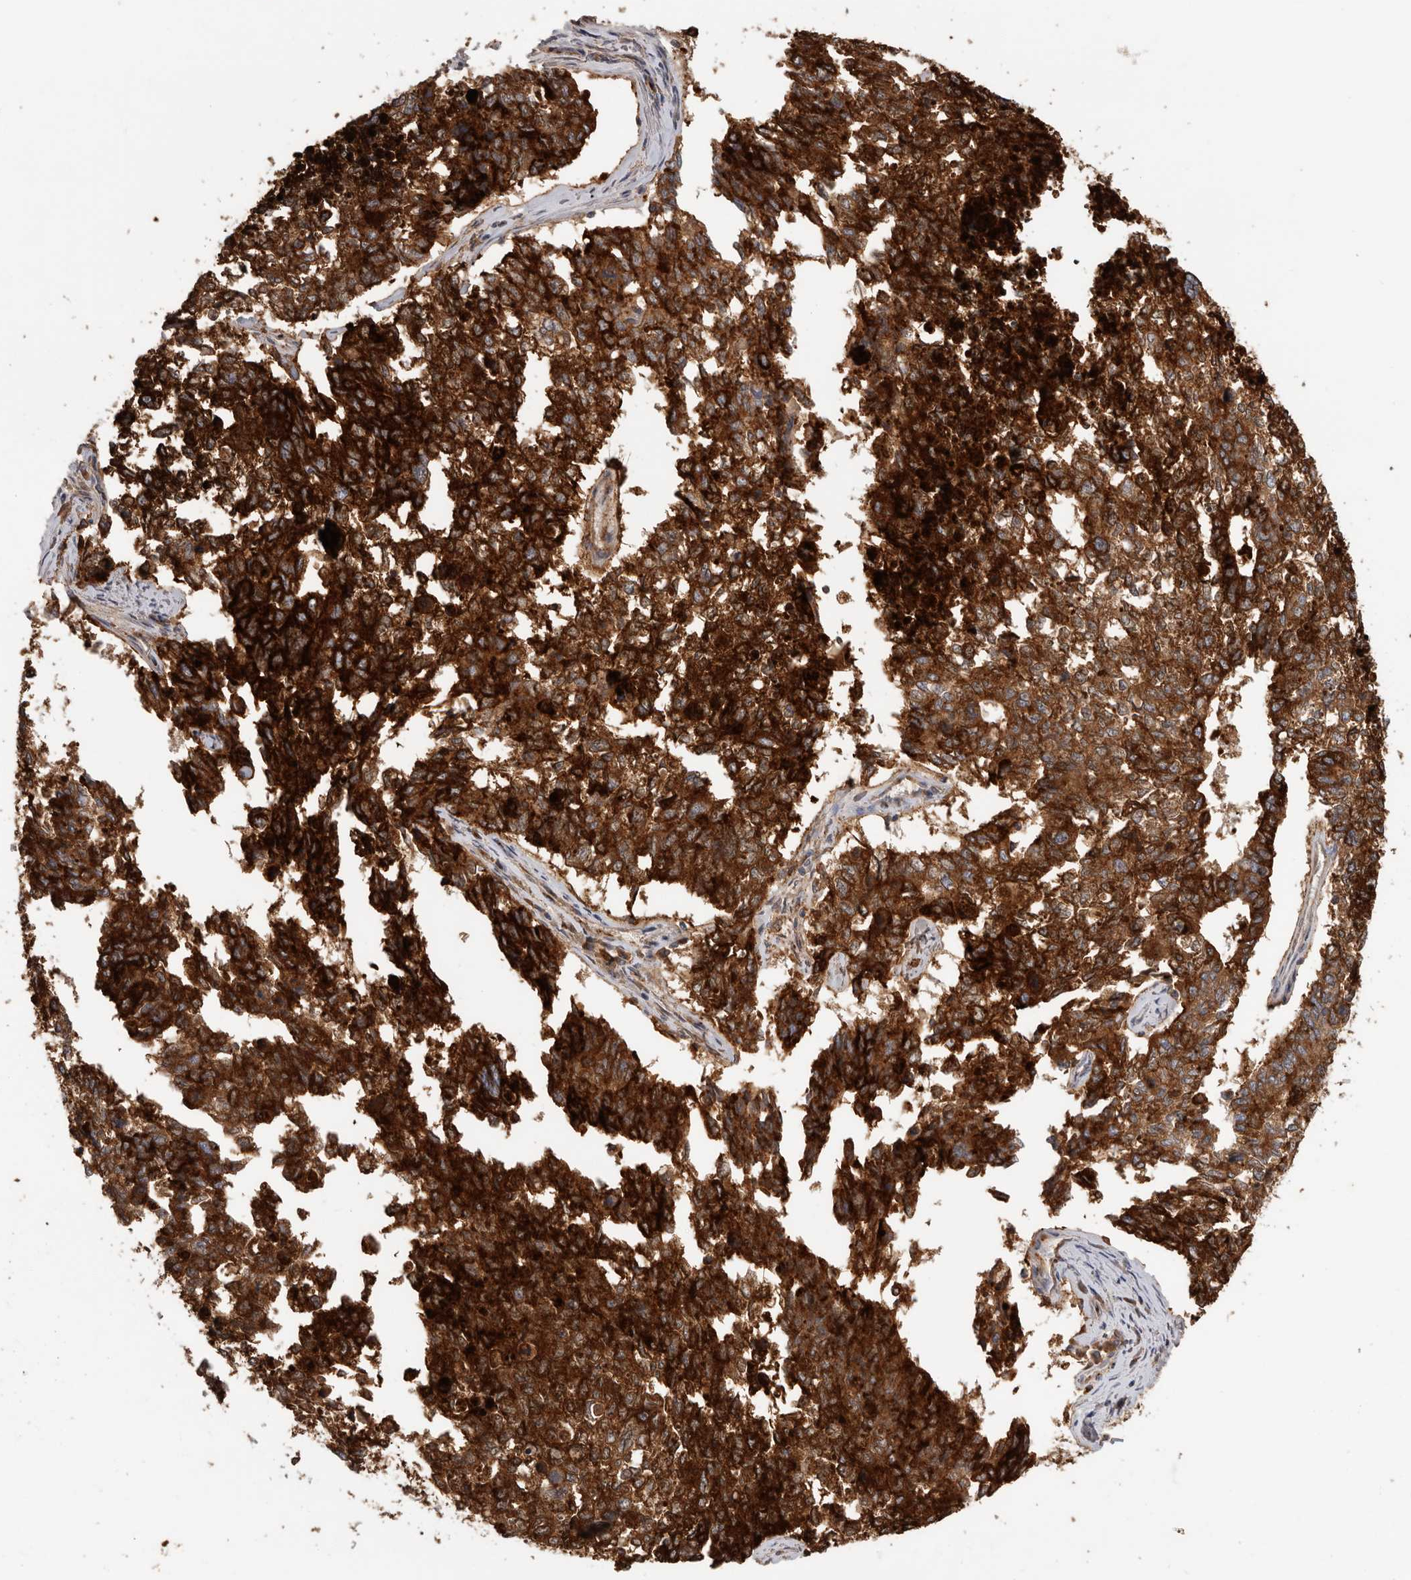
{"staining": {"intensity": "strong", "quantity": ">75%", "location": "cytoplasmic/membranous"}, "tissue": "cervical cancer", "cell_type": "Tumor cells", "image_type": "cancer", "snomed": [{"axis": "morphology", "description": "Squamous cell carcinoma, NOS"}, {"axis": "topography", "description": "Cervix"}], "caption": "Squamous cell carcinoma (cervical) stained for a protein (brown) reveals strong cytoplasmic/membranous positive positivity in about >75% of tumor cells.", "gene": "TFRC", "patient": {"sex": "female", "age": 63}}